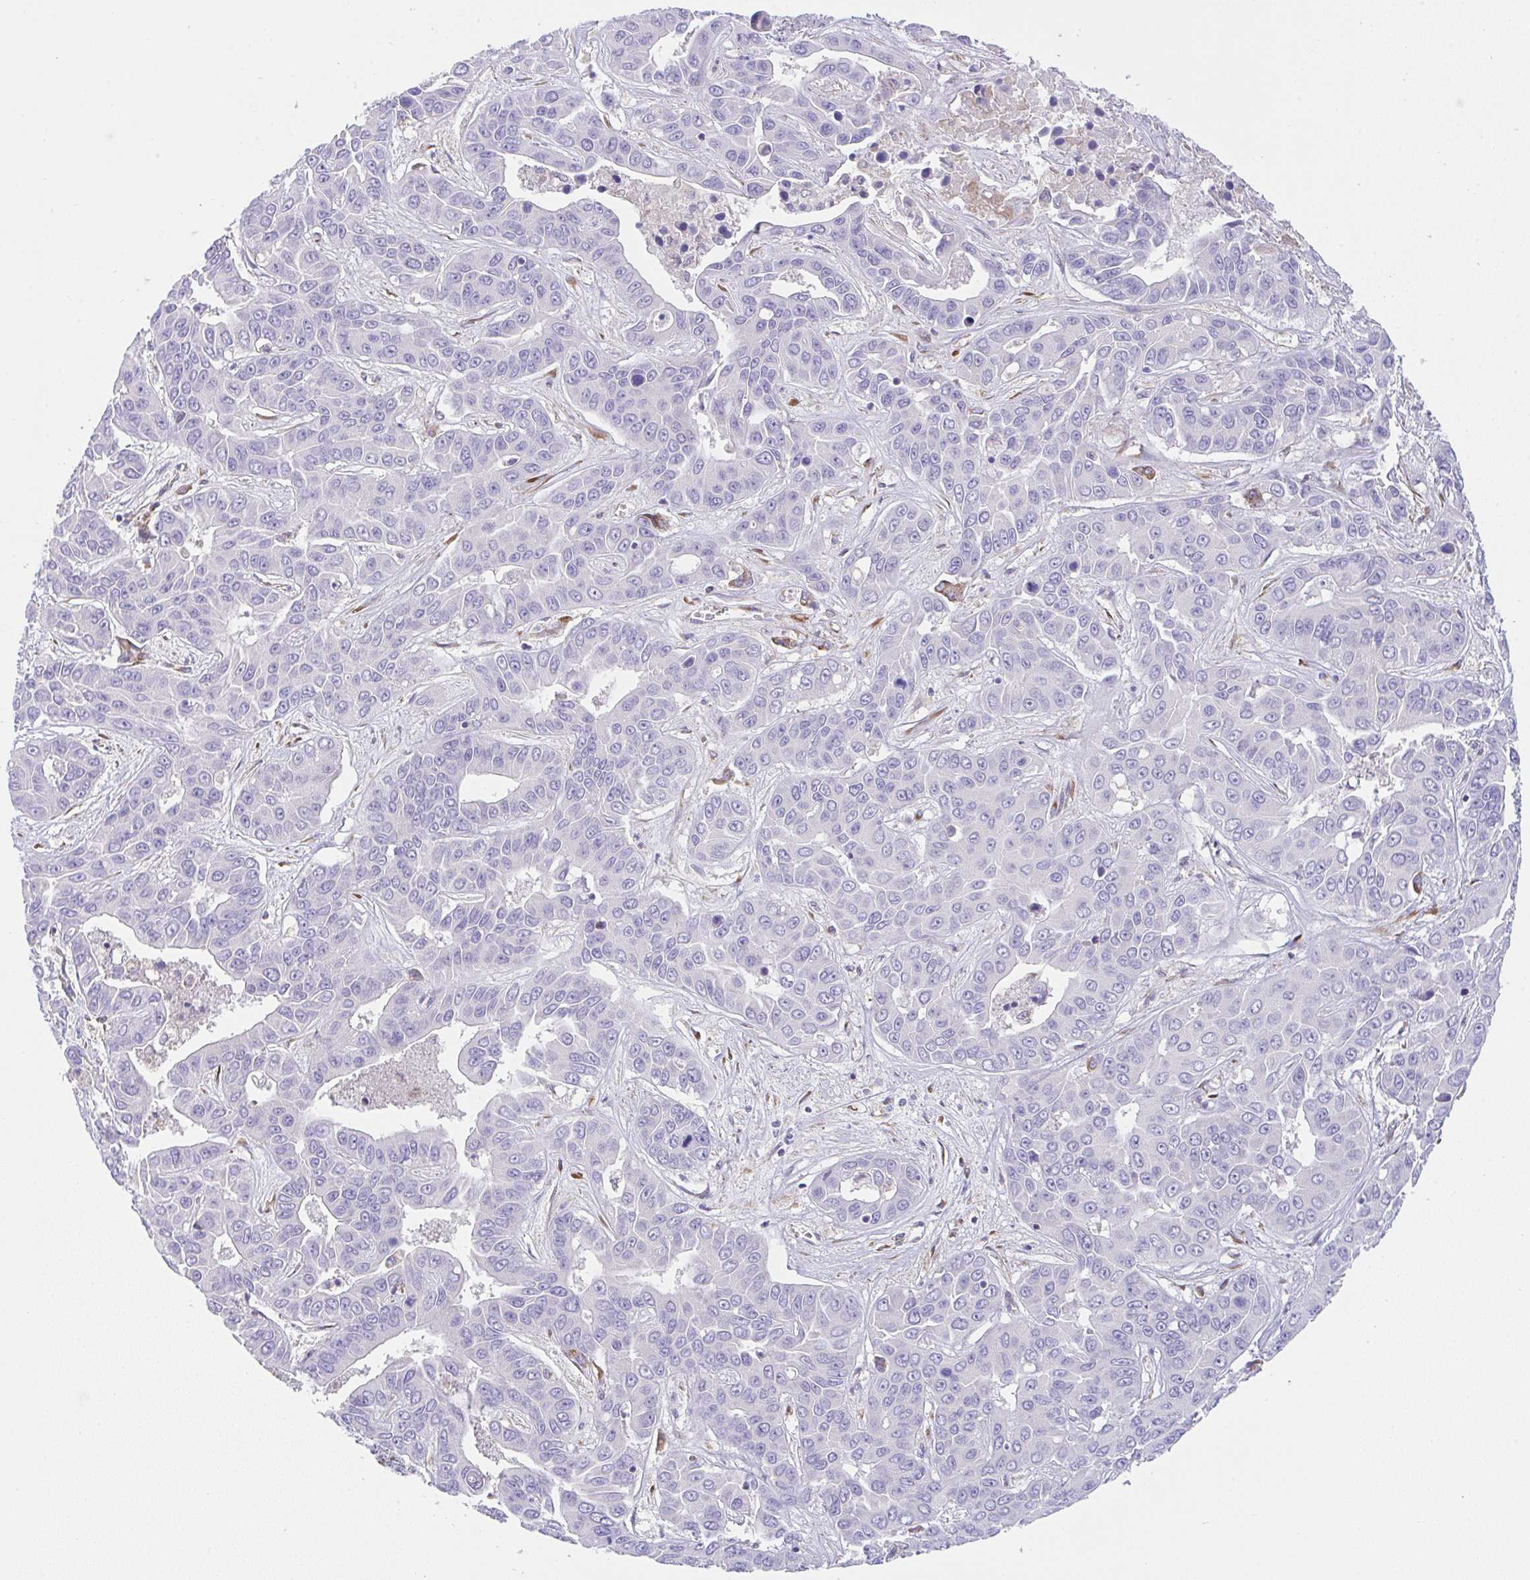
{"staining": {"intensity": "negative", "quantity": "none", "location": "none"}, "tissue": "liver cancer", "cell_type": "Tumor cells", "image_type": "cancer", "snomed": [{"axis": "morphology", "description": "Cholangiocarcinoma"}, {"axis": "topography", "description": "Liver"}], "caption": "Photomicrograph shows no significant protein expression in tumor cells of liver cancer. (Stains: DAB immunohistochemistry (IHC) with hematoxylin counter stain, Microscopy: brightfield microscopy at high magnification).", "gene": "MIA3", "patient": {"sex": "female", "age": 52}}